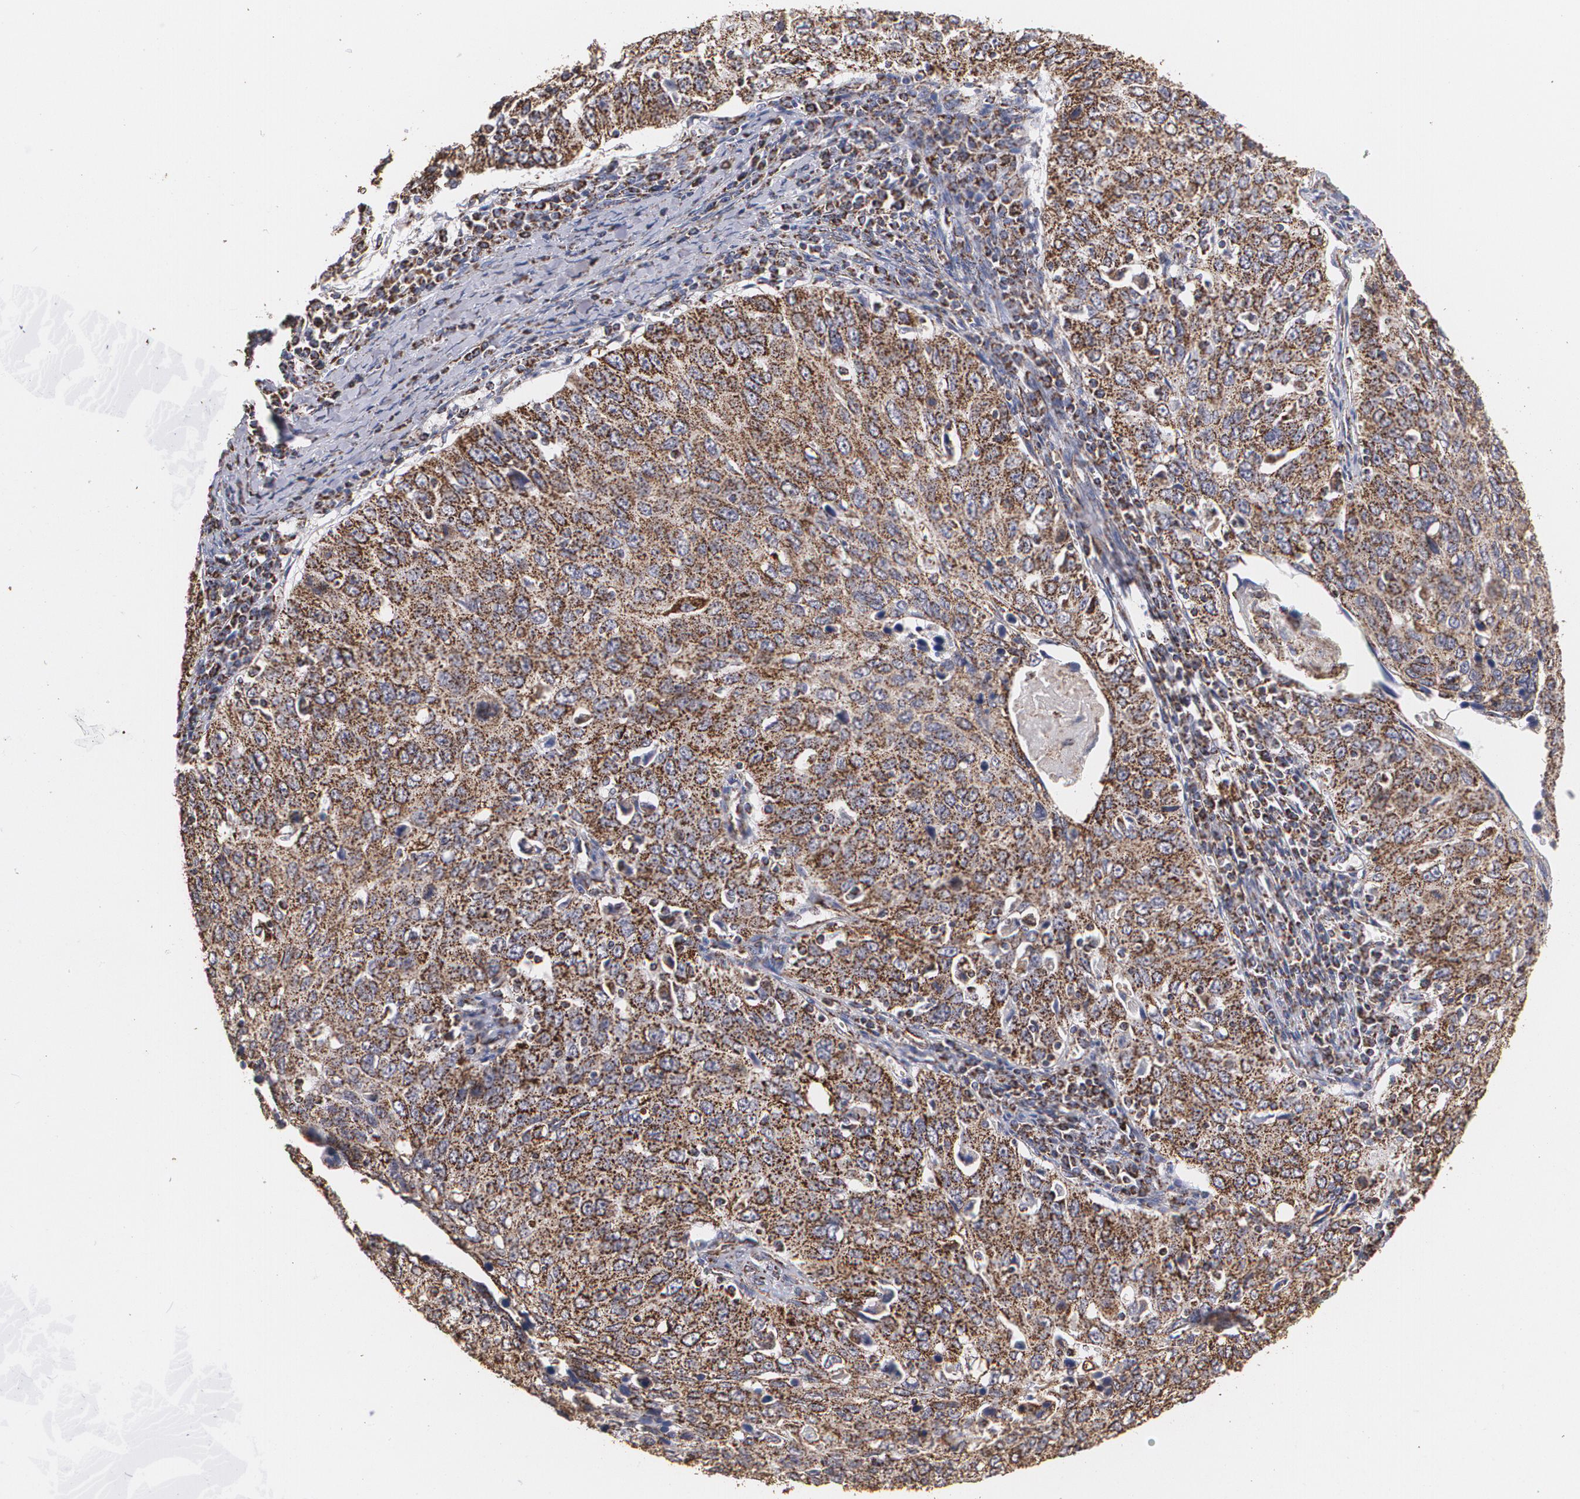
{"staining": {"intensity": "moderate", "quantity": ">75%", "location": "cytoplasmic/membranous"}, "tissue": "cervical cancer", "cell_type": "Tumor cells", "image_type": "cancer", "snomed": [{"axis": "morphology", "description": "Squamous cell carcinoma, NOS"}, {"axis": "topography", "description": "Cervix"}], "caption": "The image reveals staining of squamous cell carcinoma (cervical), revealing moderate cytoplasmic/membranous protein expression (brown color) within tumor cells. (IHC, brightfield microscopy, high magnification).", "gene": "HSPD1", "patient": {"sex": "female", "age": 53}}